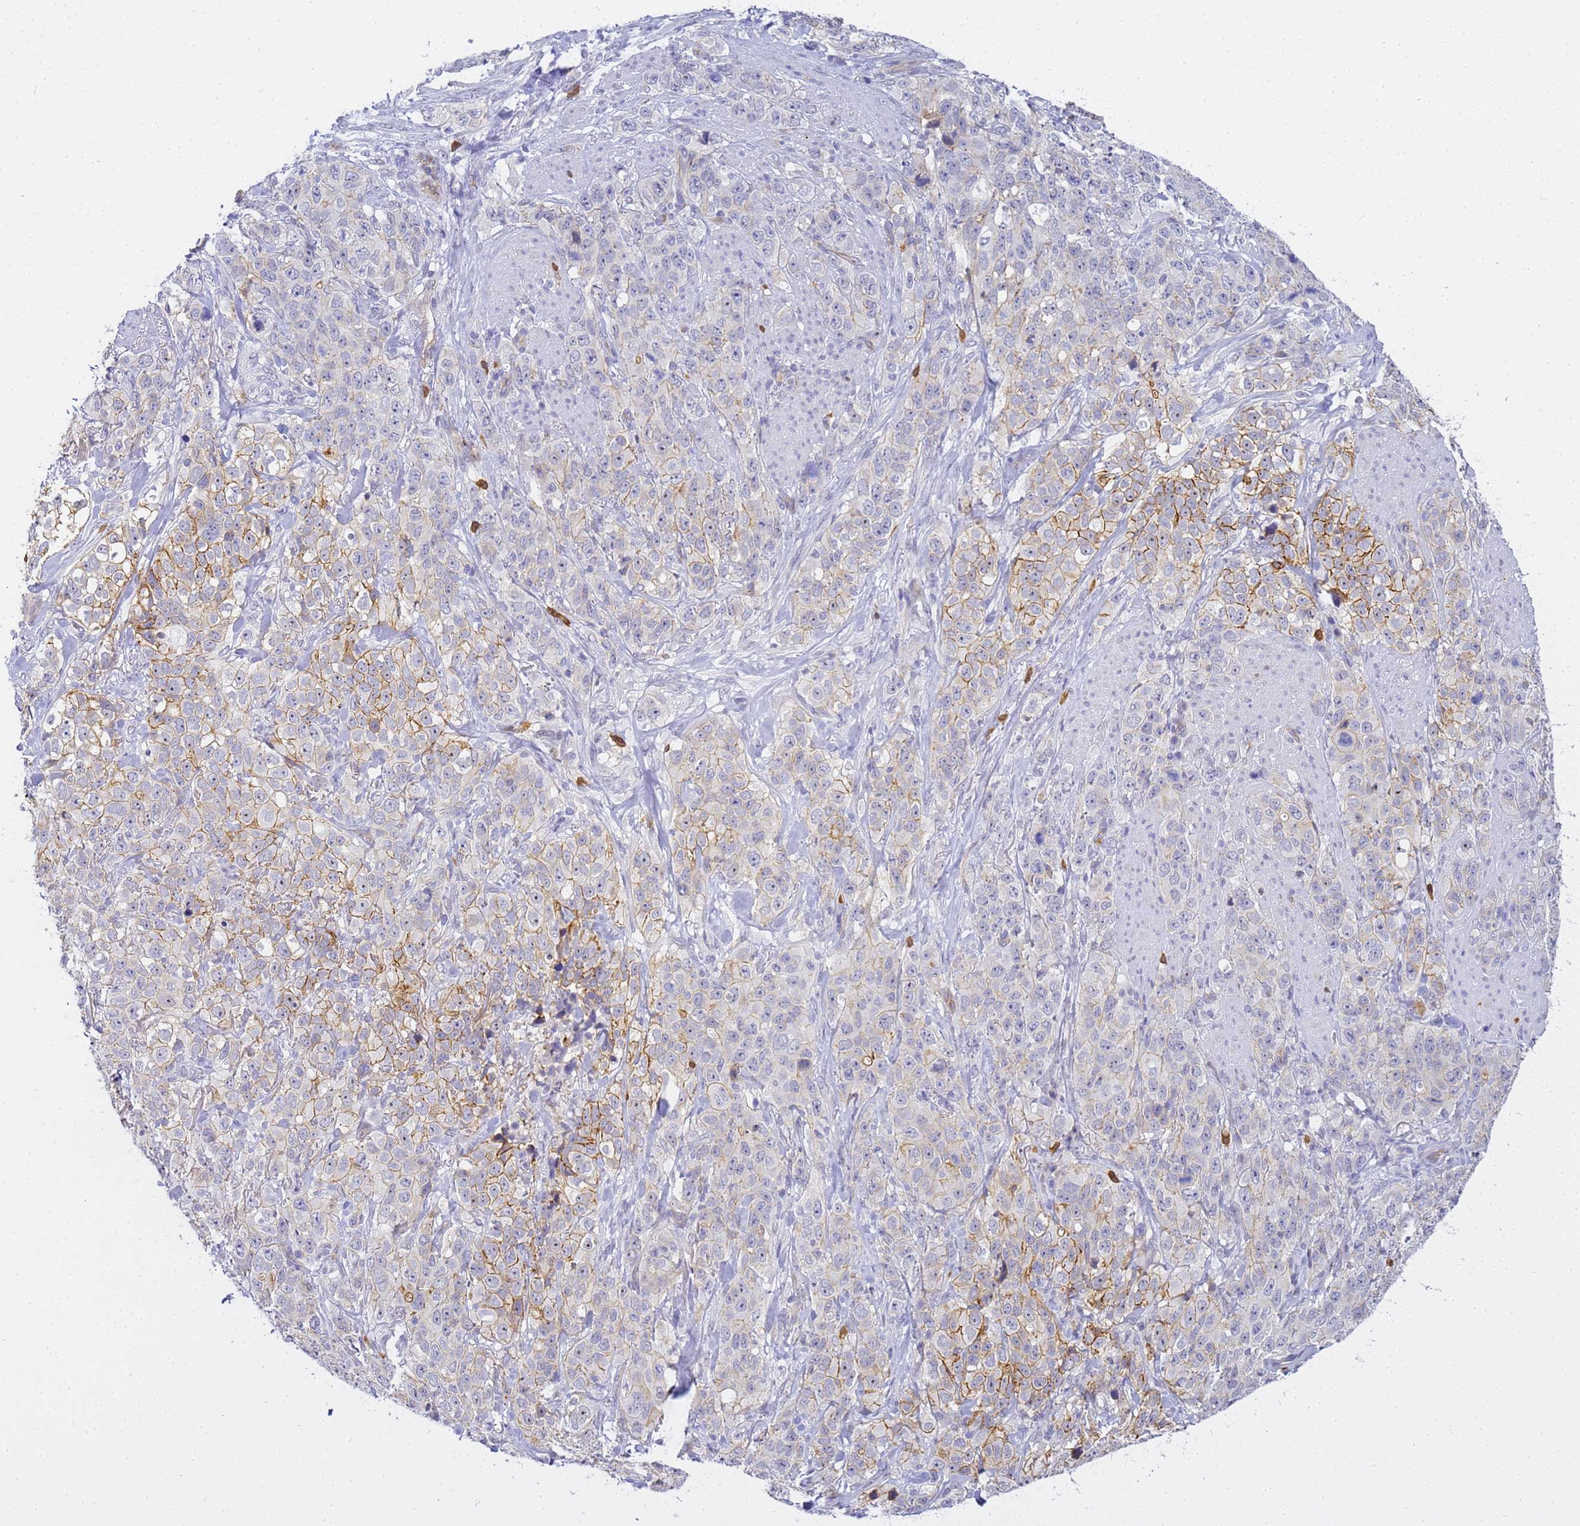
{"staining": {"intensity": "moderate", "quantity": "<25%", "location": "cytoplasmic/membranous"}, "tissue": "stomach cancer", "cell_type": "Tumor cells", "image_type": "cancer", "snomed": [{"axis": "morphology", "description": "Adenocarcinoma, NOS"}, {"axis": "topography", "description": "Stomach"}], "caption": "The photomicrograph displays a brown stain indicating the presence of a protein in the cytoplasmic/membranous of tumor cells in adenocarcinoma (stomach). Using DAB (3,3'-diaminobenzidine) (brown) and hematoxylin (blue) stains, captured at high magnification using brightfield microscopy.", "gene": "GON4L", "patient": {"sex": "male", "age": 48}}